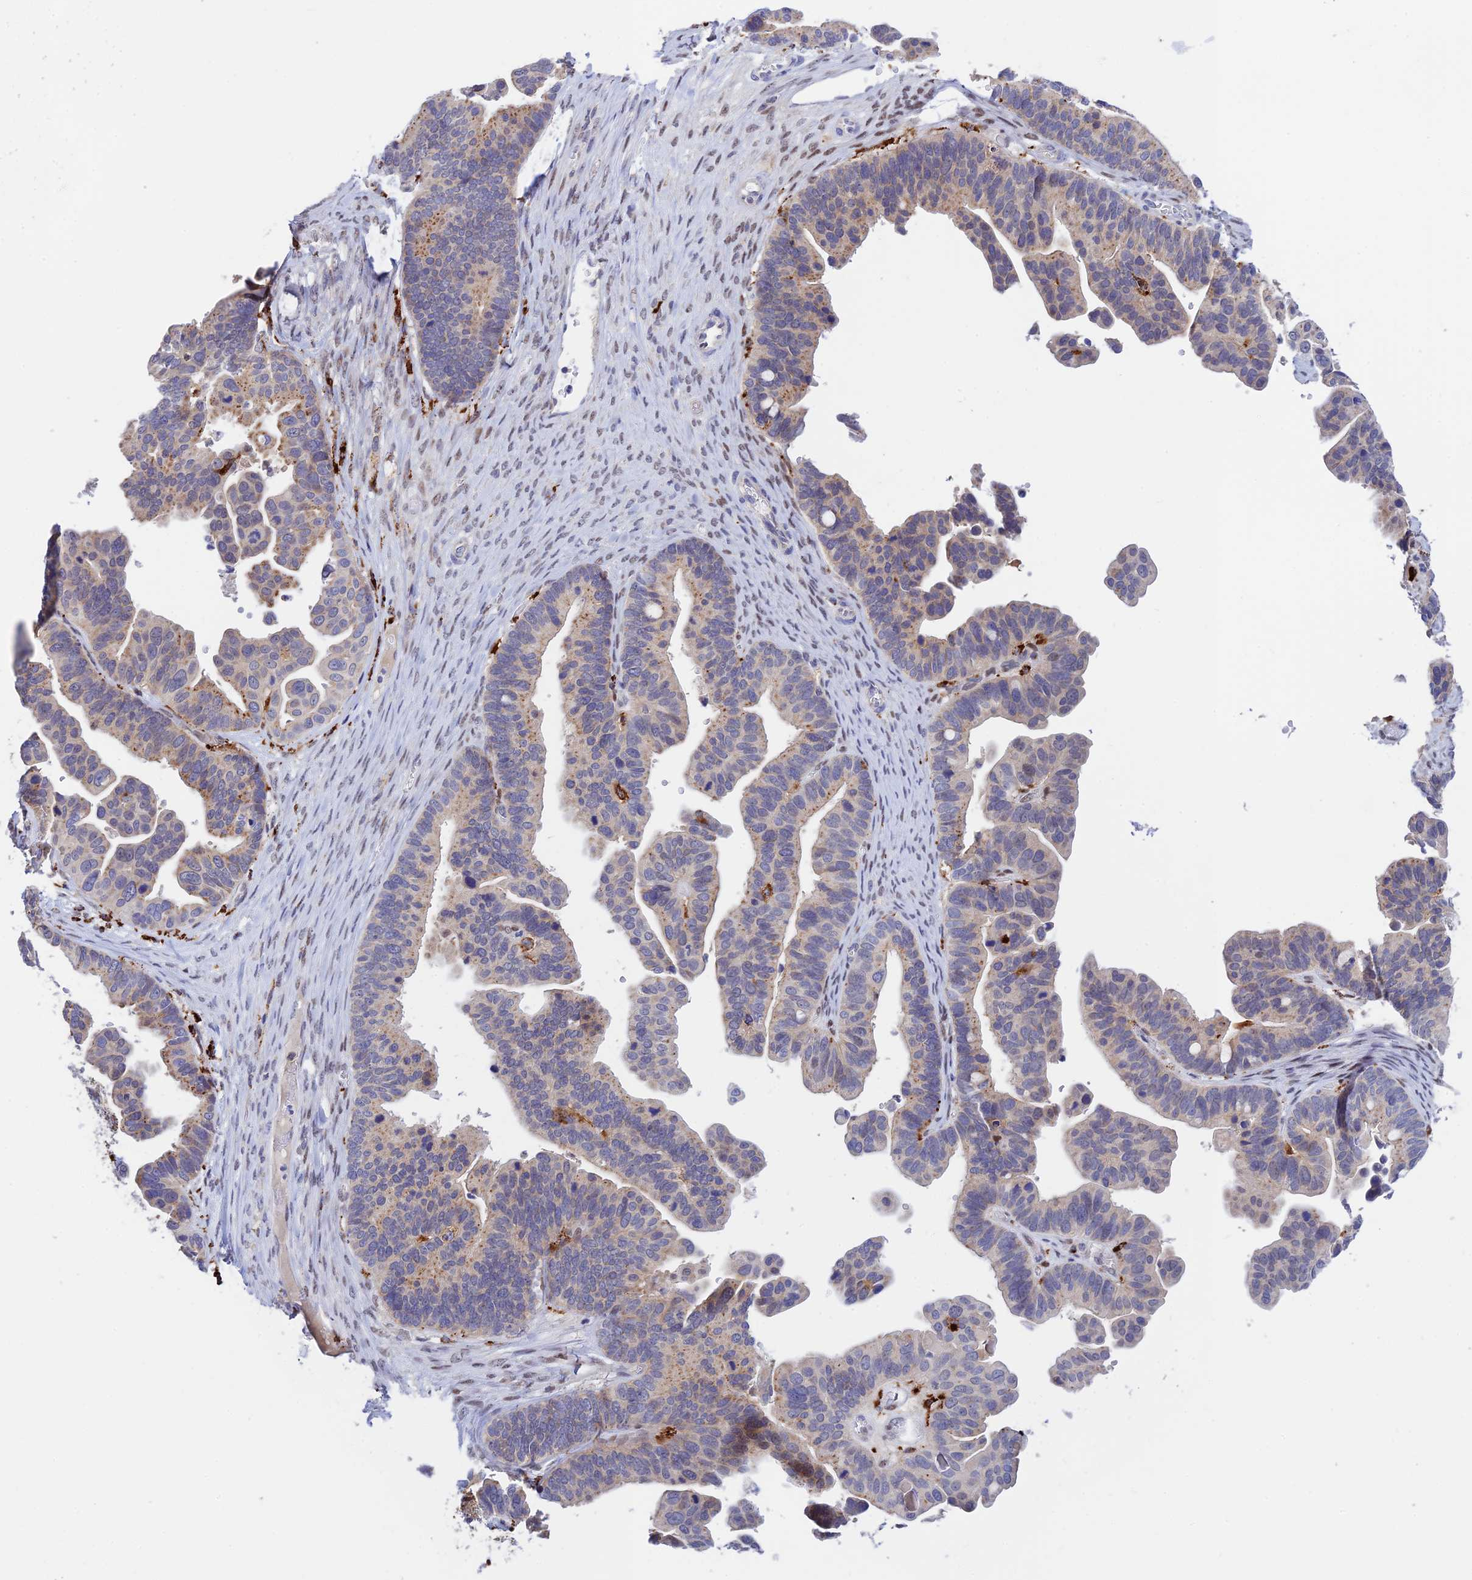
{"staining": {"intensity": "moderate", "quantity": "<25%", "location": "cytoplasmic/membranous"}, "tissue": "ovarian cancer", "cell_type": "Tumor cells", "image_type": "cancer", "snomed": [{"axis": "morphology", "description": "Cystadenocarcinoma, serous, NOS"}, {"axis": "topography", "description": "Ovary"}], "caption": "Moderate cytoplasmic/membranous expression is seen in about <25% of tumor cells in ovarian cancer.", "gene": "HIC1", "patient": {"sex": "female", "age": 56}}